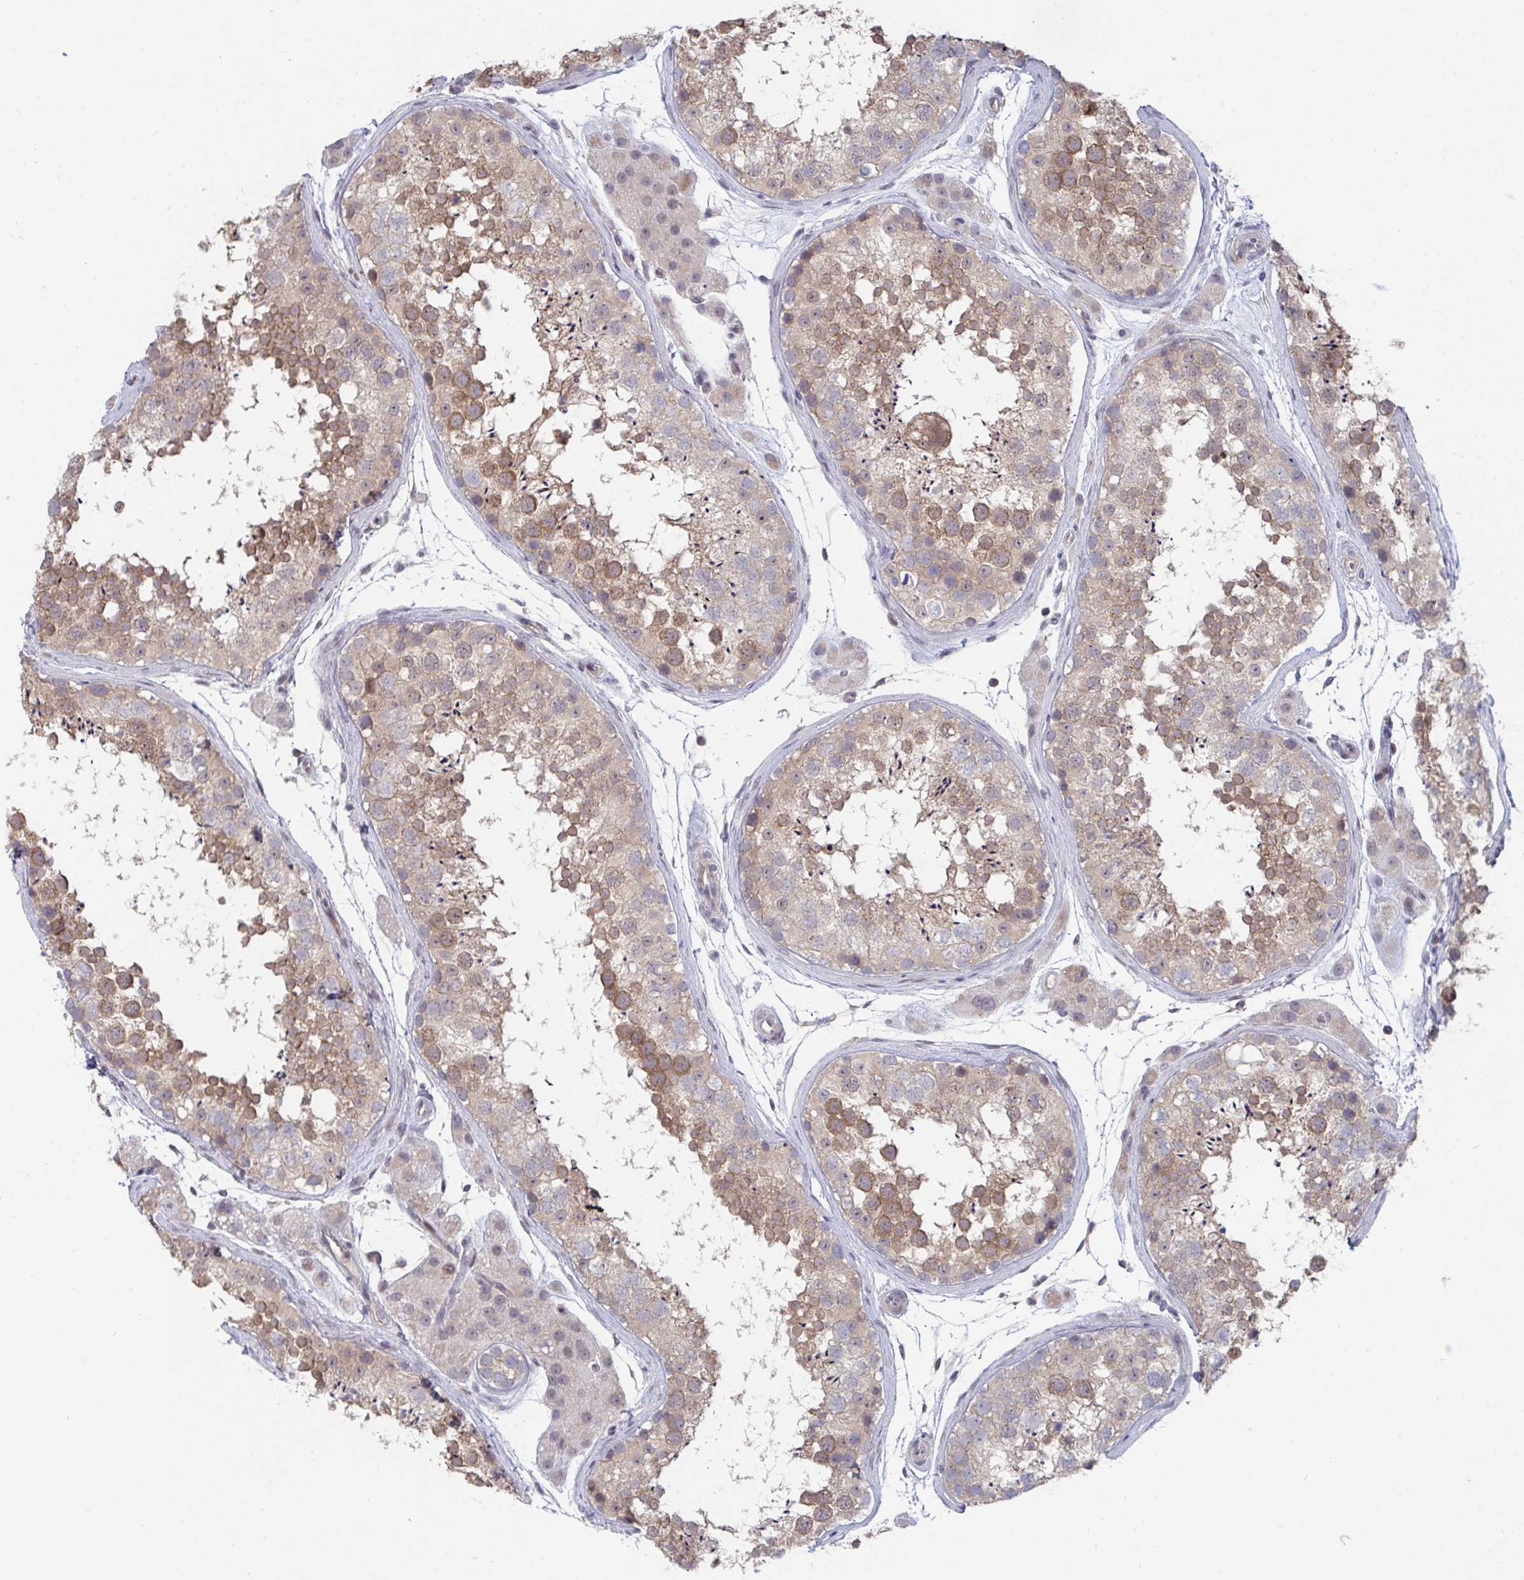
{"staining": {"intensity": "moderate", "quantity": ">75%", "location": "cytoplasmic/membranous"}, "tissue": "testis", "cell_type": "Cells in seminiferous ducts", "image_type": "normal", "snomed": [{"axis": "morphology", "description": "Normal tissue, NOS"}, {"axis": "topography", "description": "Testis"}], "caption": "Immunohistochemical staining of benign testis reveals moderate cytoplasmic/membranous protein positivity in approximately >75% of cells in seminiferous ducts. (DAB (3,3'-diaminobenzidine) = brown stain, brightfield microscopy at high magnification).", "gene": "FAM156A", "patient": {"sex": "male", "age": 41}}